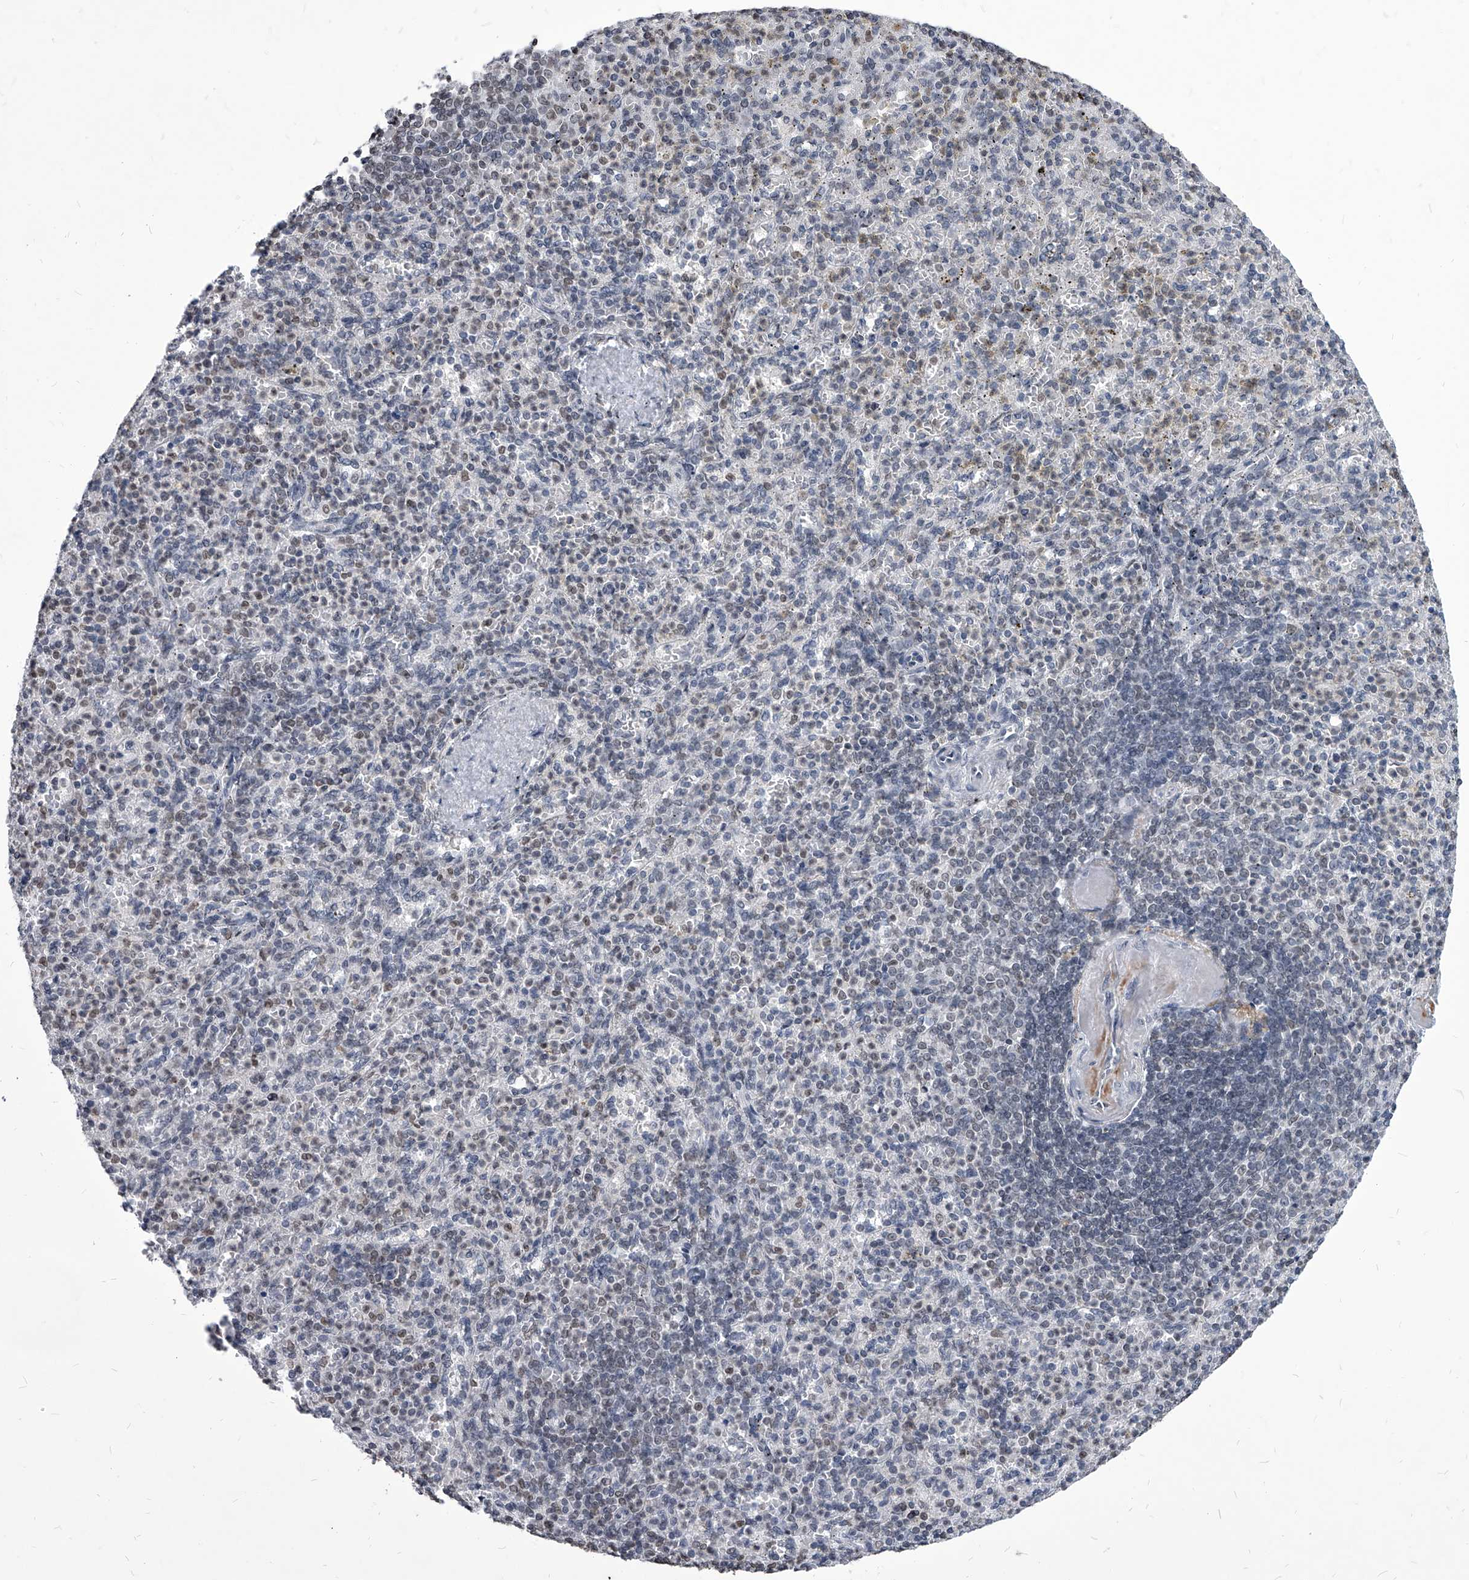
{"staining": {"intensity": "negative", "quantity": "none", "location": "none"}, "tissue": "spleen", "cell_type": "Cells in red pulp", "image_type": "normal", "snomed": [{"axis": "morphology", "description": "Normal tissue, NOS"}, {"axis": "topography", "description": "Spleen"}], "caption": "Immunohistochemistry (IHC) image of unremarkable spleen: spleen stained with DAB (3,3'-diaminobenzidine) reveals no significant protein expression in cells in red pulp. (DAB immunohistochemistry (IHC), high magnification).", "gene": "PPIL4", "patient": {"sex": "female", "age": 74}}